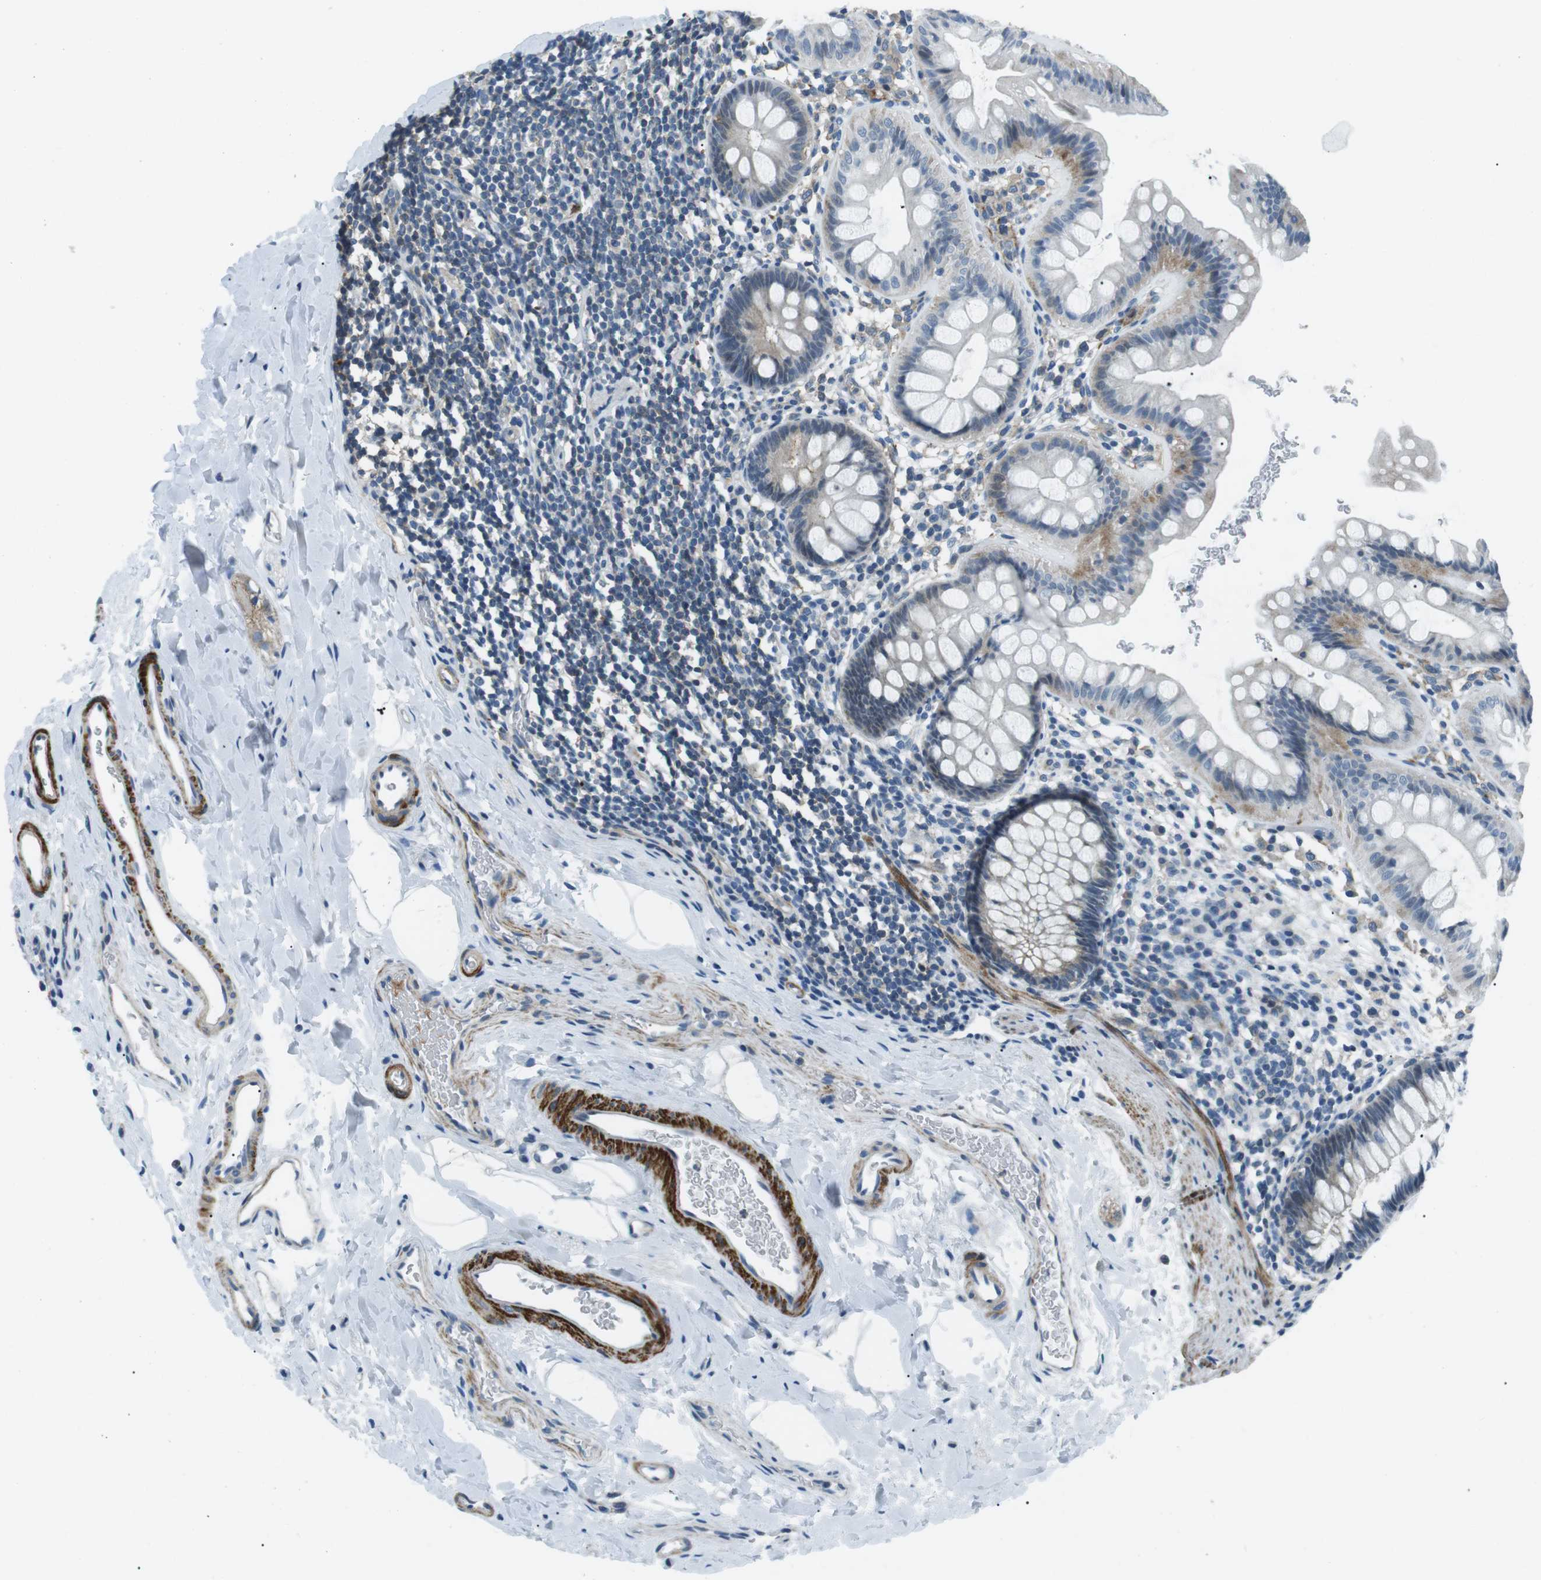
{"staining": {"intensity": "weak", "quantity": "<25%", "location": "cytoplasmic/membranous"}, "tissue": "rectum", "cell_type": "Glandular cells", "image_type": "normal", "snomed": [{"axis": "morphology", "description": "Normal tissue, NOS"}, {"axis": "topography", "description": "Rectum"}], "caption": "DAB immunohistochemical staining of unremarkable rectum reveals no significant staining in glandular cells.", "gene": "ARVCF", "patient": {"sex": "female", "age": 24}}